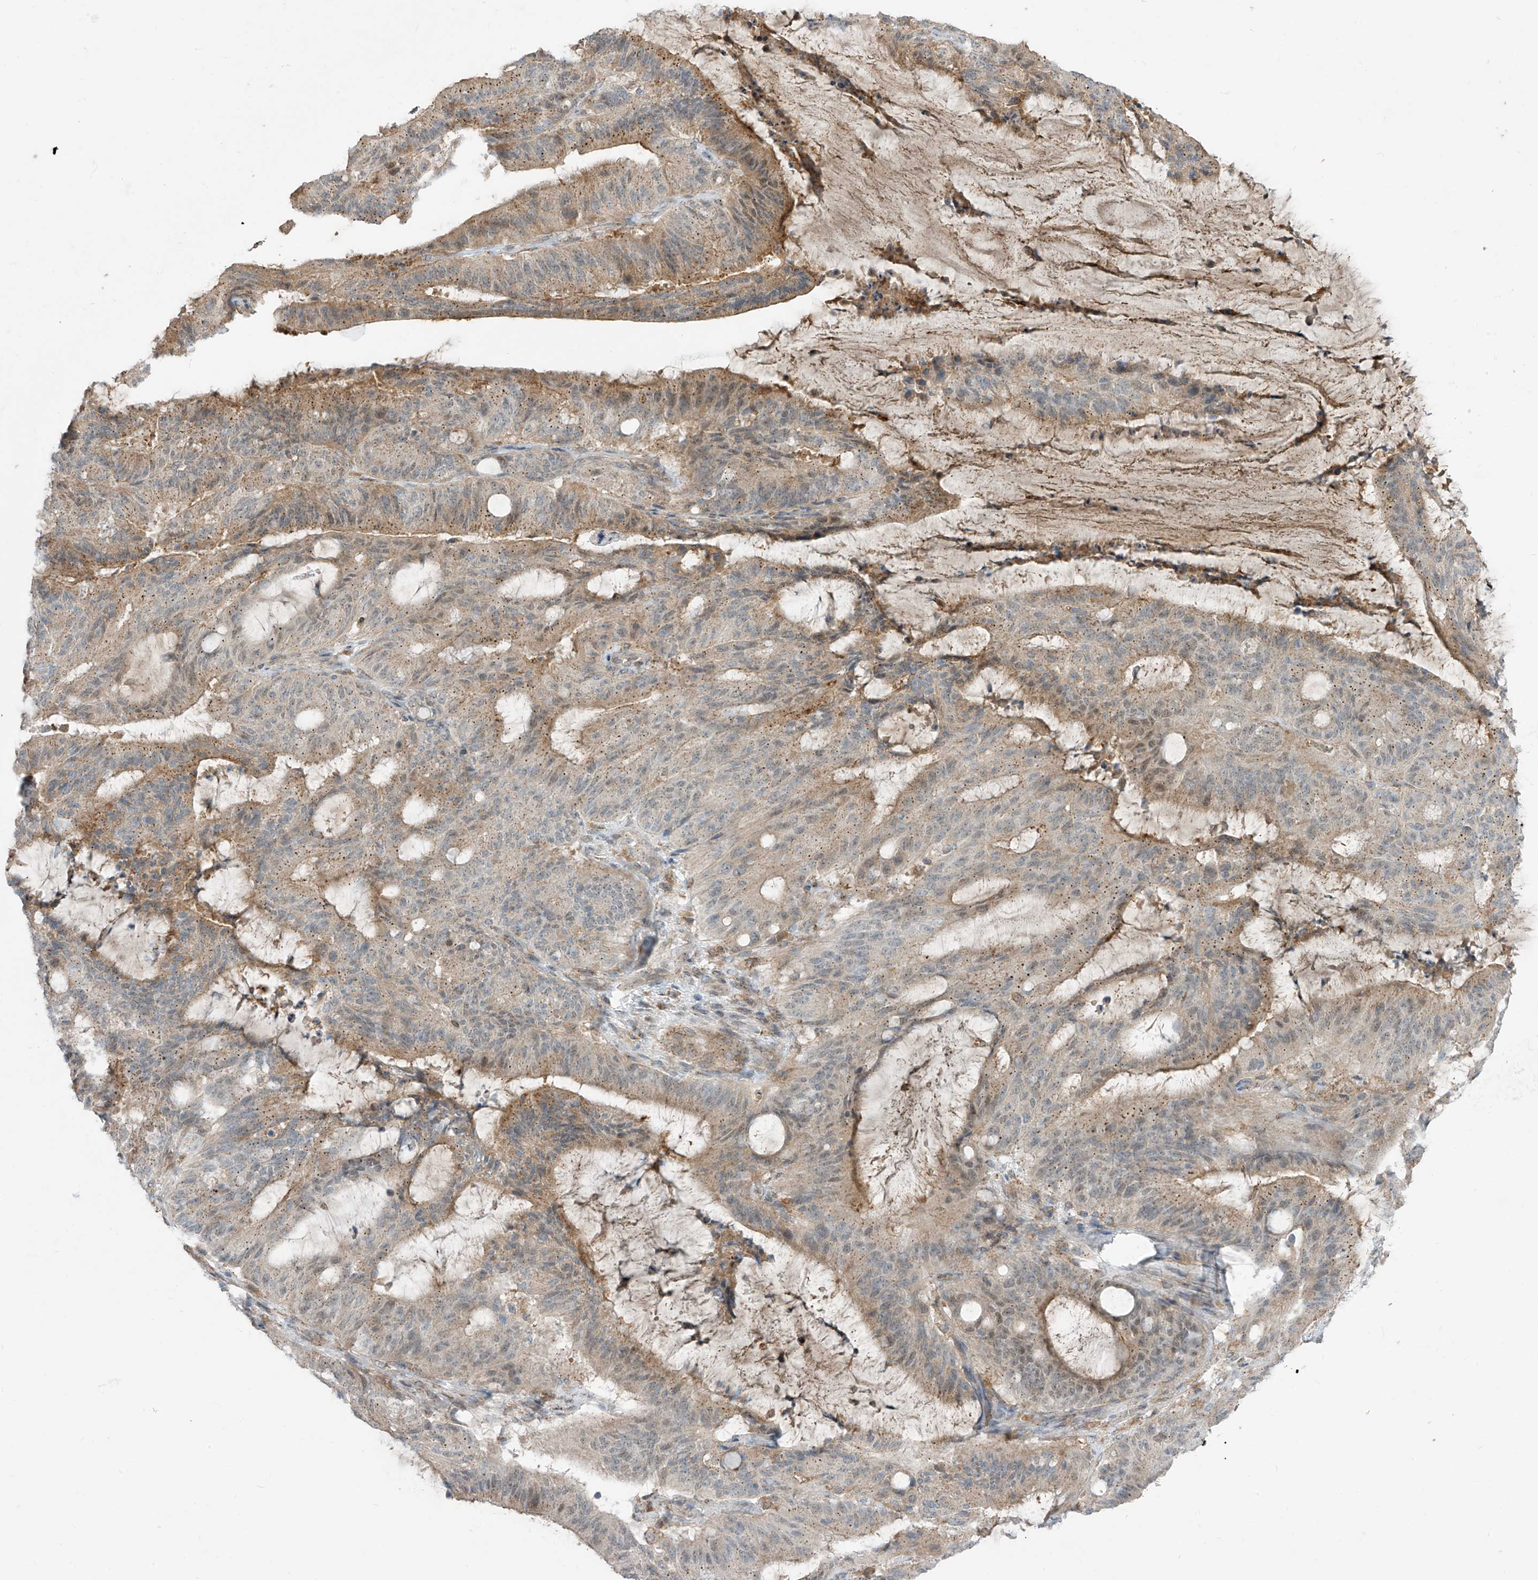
{"staining": {"intensity": "moderate", "quantity": "25%-75%", "location": "cytoplasmic/membranous"}, "tissue": "liver cancer", "cell_type": "Tumor cells", "image_type": "cancer", "snomed": [{"axis": "morphology", "description": "Normal tissue, NOS"}, {"axis": "morphology", "description": "Cholangiocarcinoma"}, {"axis": "topography", "description": "Liver"}, {"axis": "topography", "description": "Peripheral nerve tissue"}], "caption": "Protein staining of liver cancer (cholangiocarcinoma) tissue exhibits moderate cytoplasmic/membranous positivity in approximately 25%-75% of tumor cells.", "gene": "PARVG", "patient": {"sex": "female", "age": 73}}